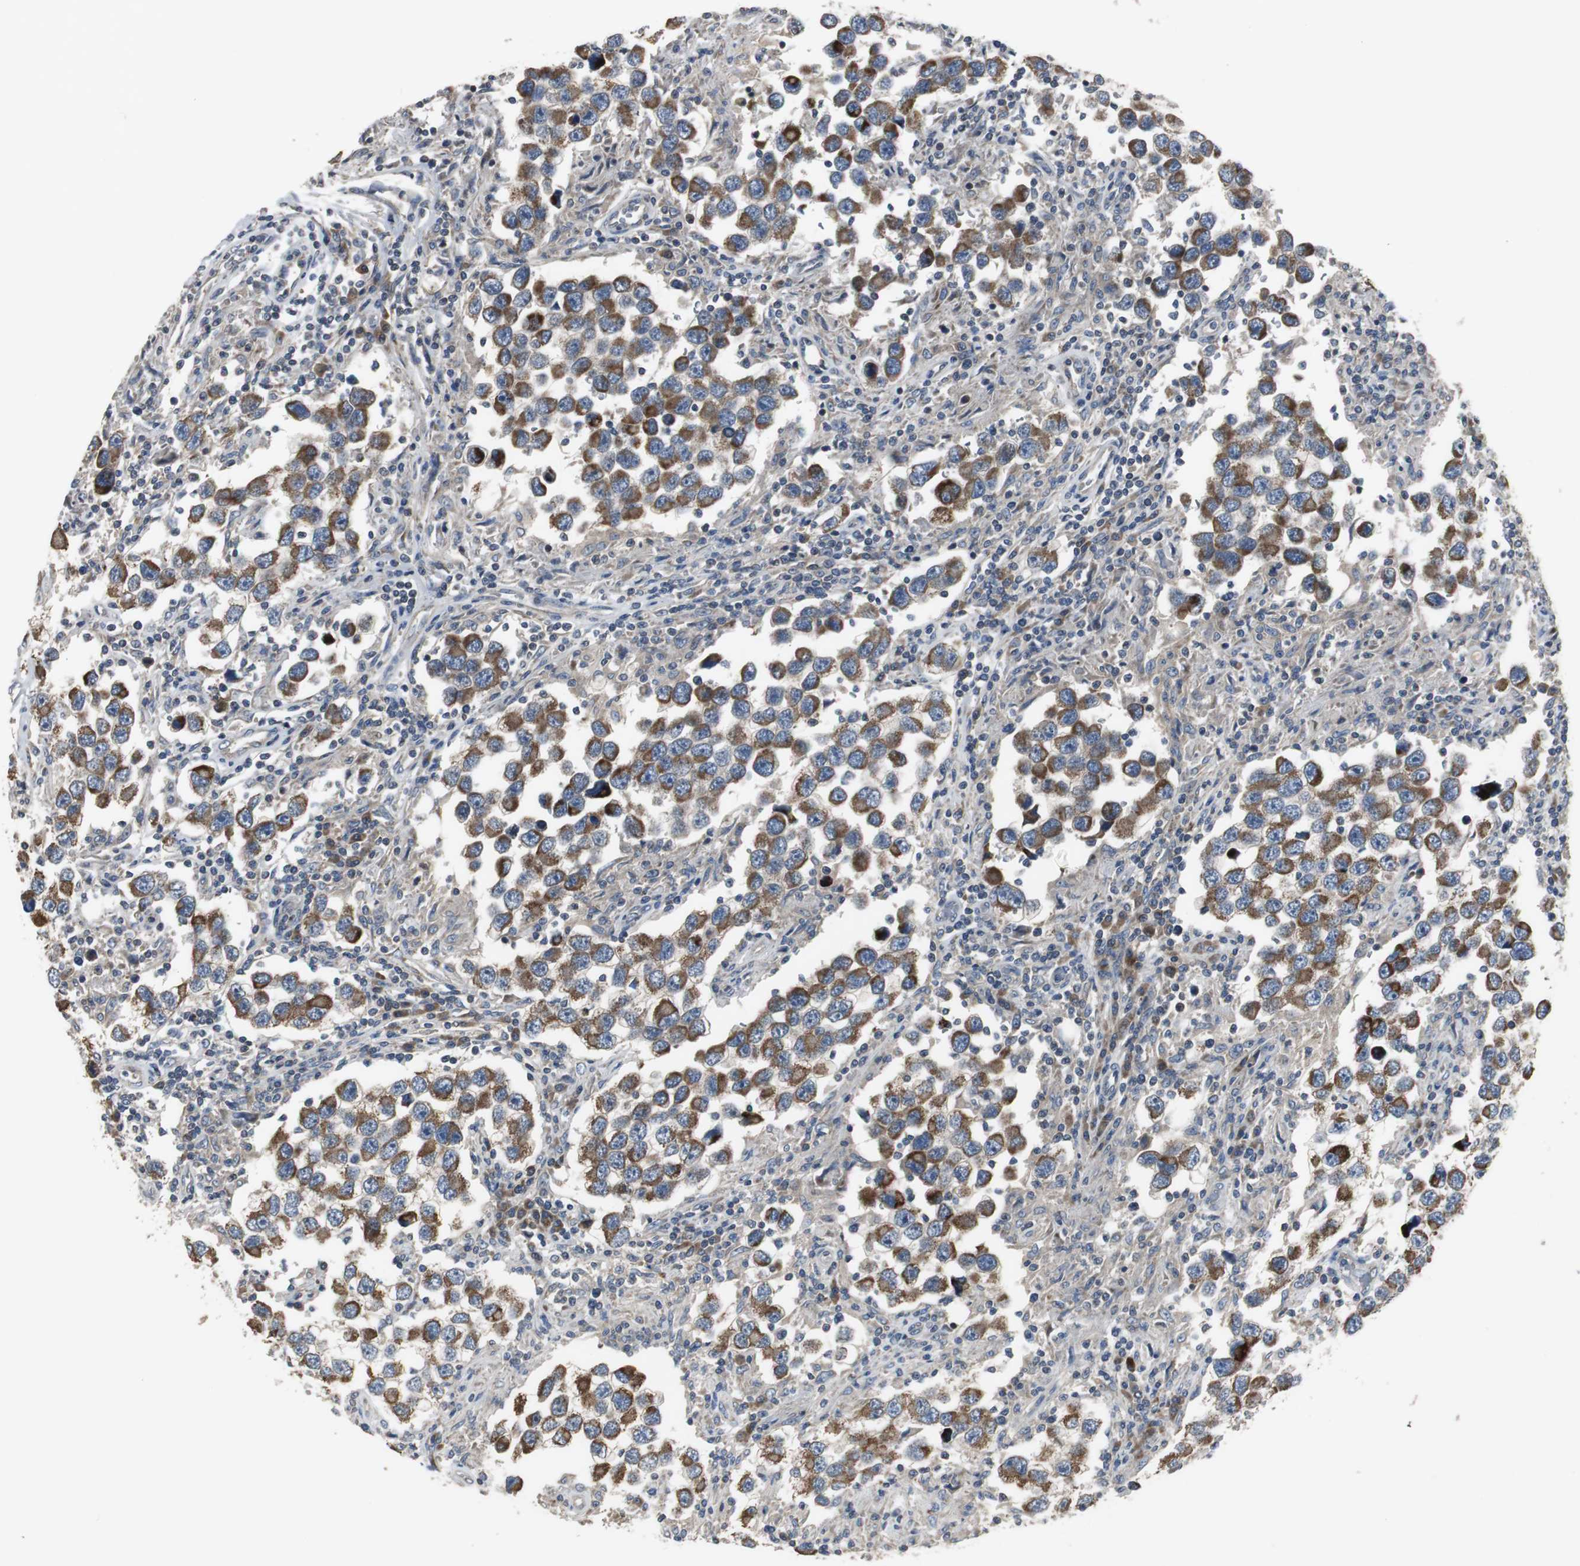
{"staining": {"intensity": "strong", "quantity": ">75%", "location": "cytoplasmic/membranous"}, "tissue": "testis cancer", "cell_type": "Tumor cells", "image_type": "cancer", "snomed": [{"axis": "morphology", "description": "Carcinoma, Embryonal, NOS"}, {"axis": "topography", "description": "Testis"}], "caption": "Protein expression analysis of testis cancer (embryonal carcinoma) reveals strong cytoplasmic/membranous staining in about >75% of tumor cells.", "gene": "MYT1", "patient": {"sex": "male", "age": 21}}